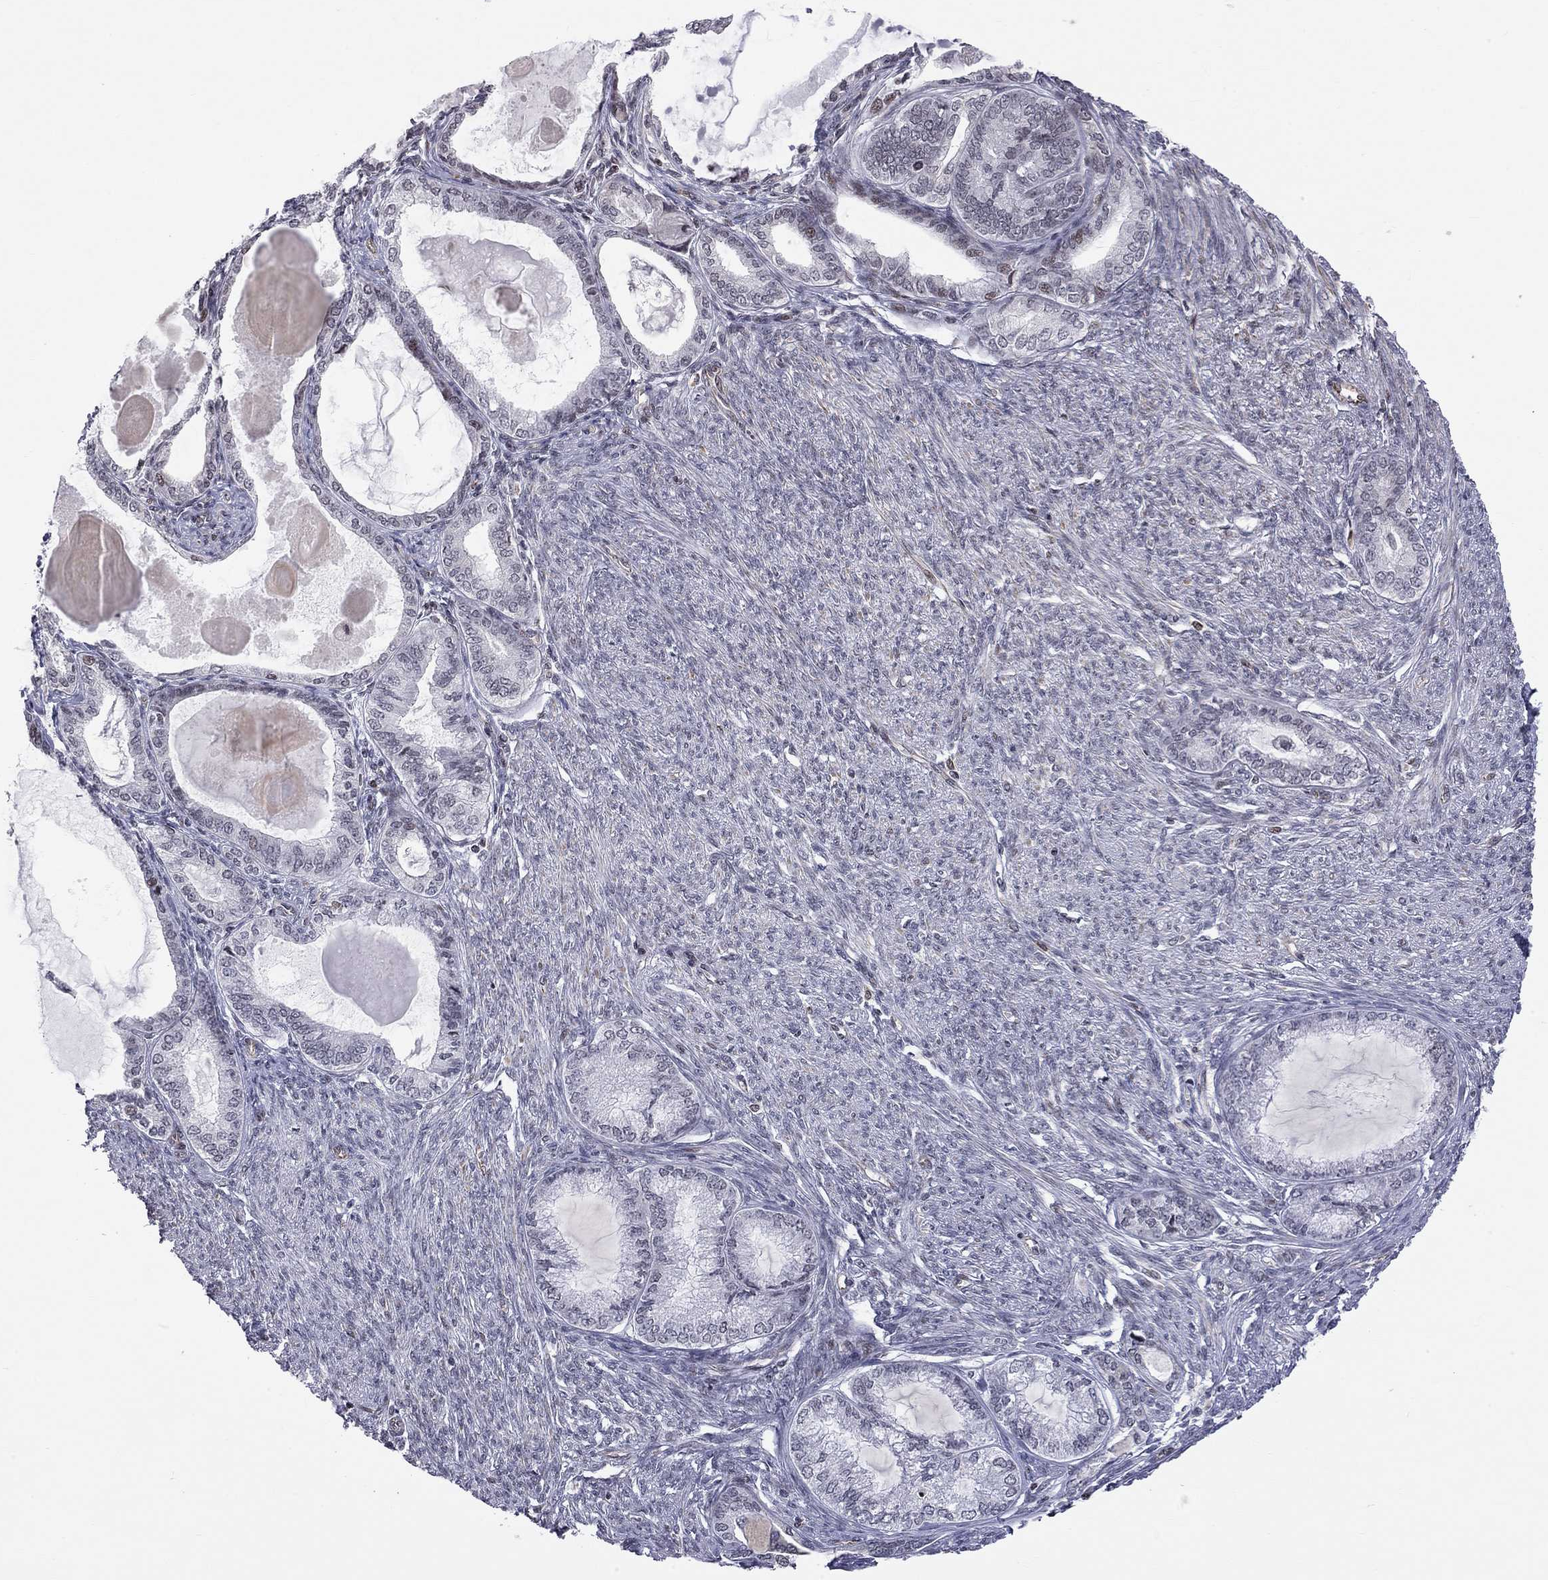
{"staining": {"intensity": "weak", "quantity": "<25%", "location": "nuclear"}, "tissue": "endometrial cancer", "cell_type": "Tumor cells", "image_type": "cancer", "snomed": [{"axis": "morphology", "description": "Adenocarcinoma, NOS"}, {"axis": "topography", "description": "Endometrium"}], "caption": "A high-resolution image shows IHC staining of endometrial cancer (adenocarcinoma), which demonstrates no significant expression in tumor cells.", "gene": "MTNR1B", "patient": {"sex": "female", "age": 86}}